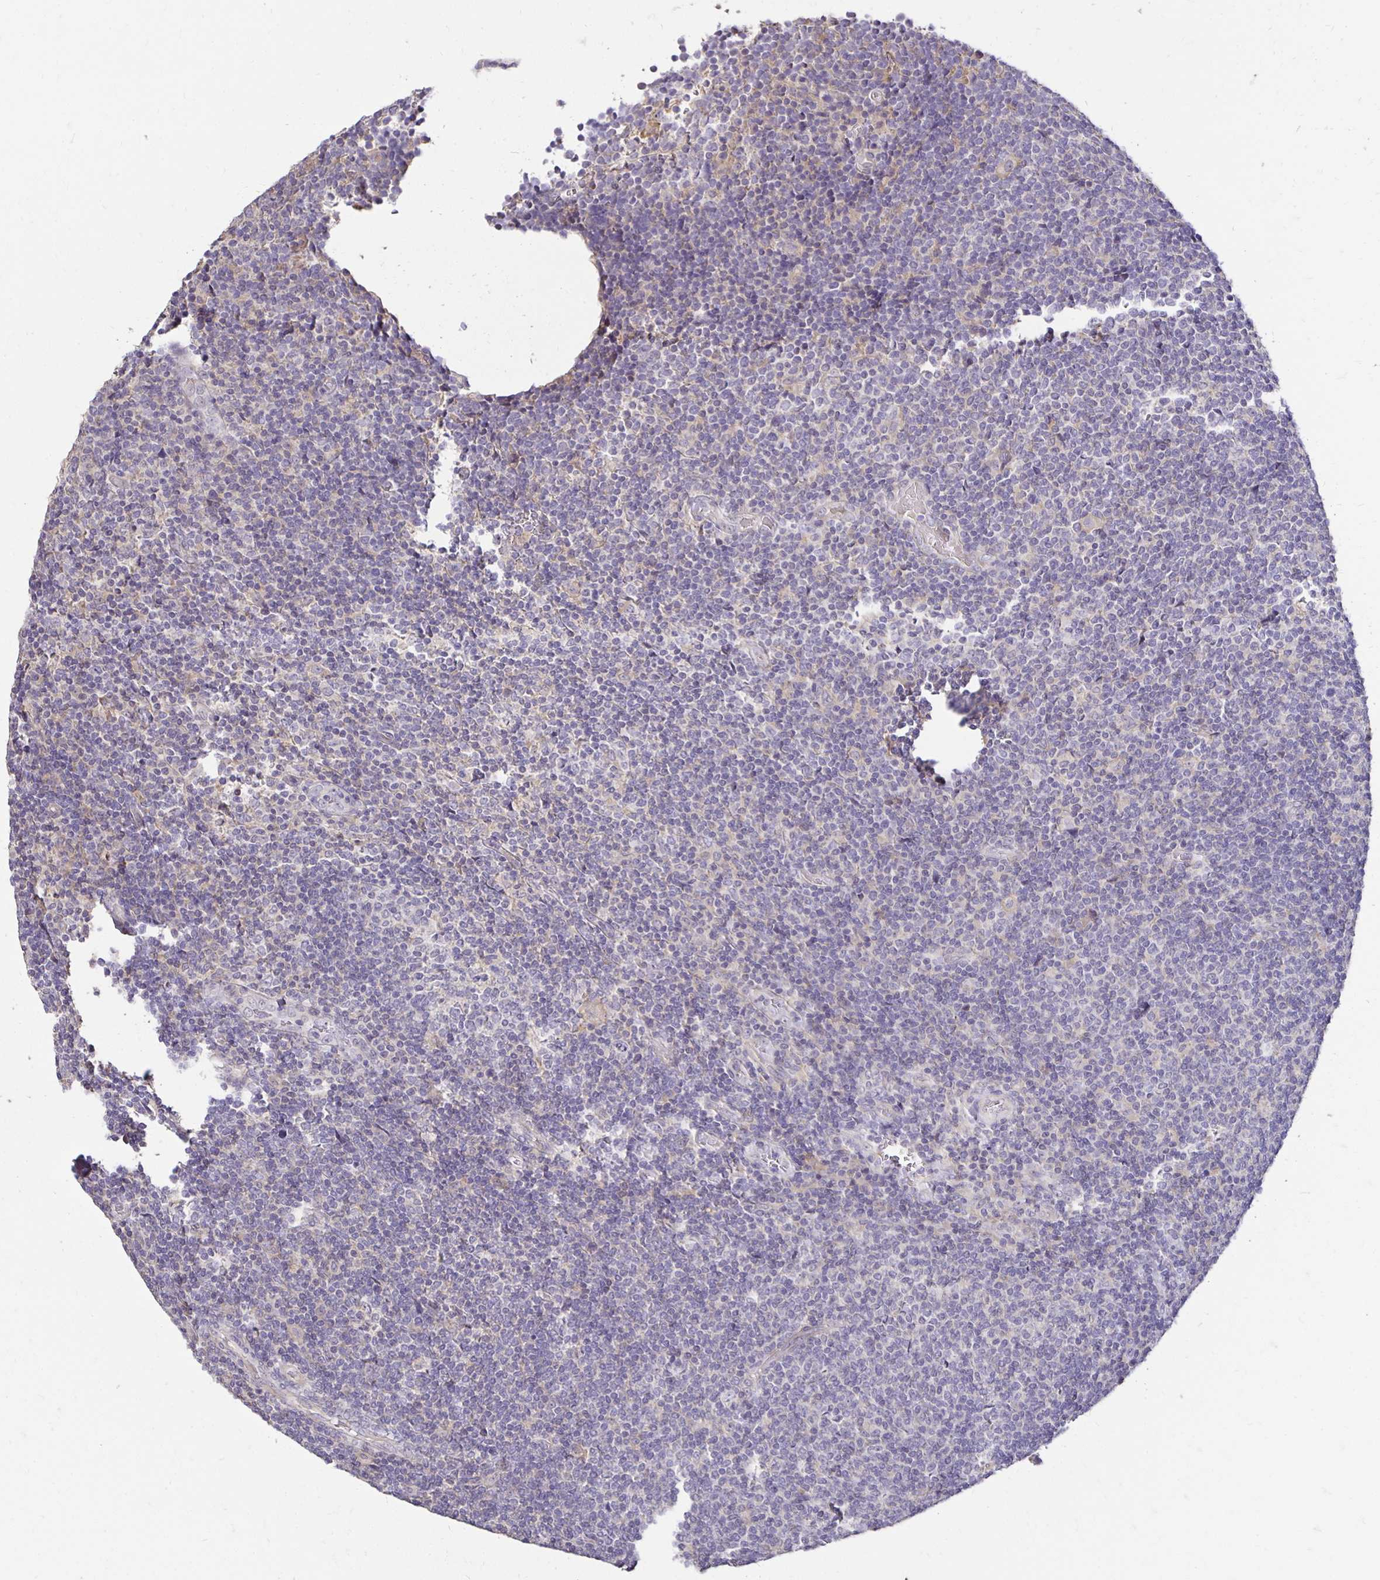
{"staining": {"intensity": "negative", "quantity": "none", "location": "none"}, "tissue": "lymphoma", "cell_type": "Tumor cells", "image_type": "cancer", "snomed": [{"axis": "morphology", "description": "Malignant lymphoma, non-Hodgkin's type, Low grade"}, {"axis": "topography", "description": "Lymph node"}], "caption": "Immunohistochemical staining of malignant lymphoma, non-Hodgkin's type (low-grade) exhibits no significant staining in tumor cells.", "gene": "PNPLA3", "patient": {"sex": "male", "age": 52}}